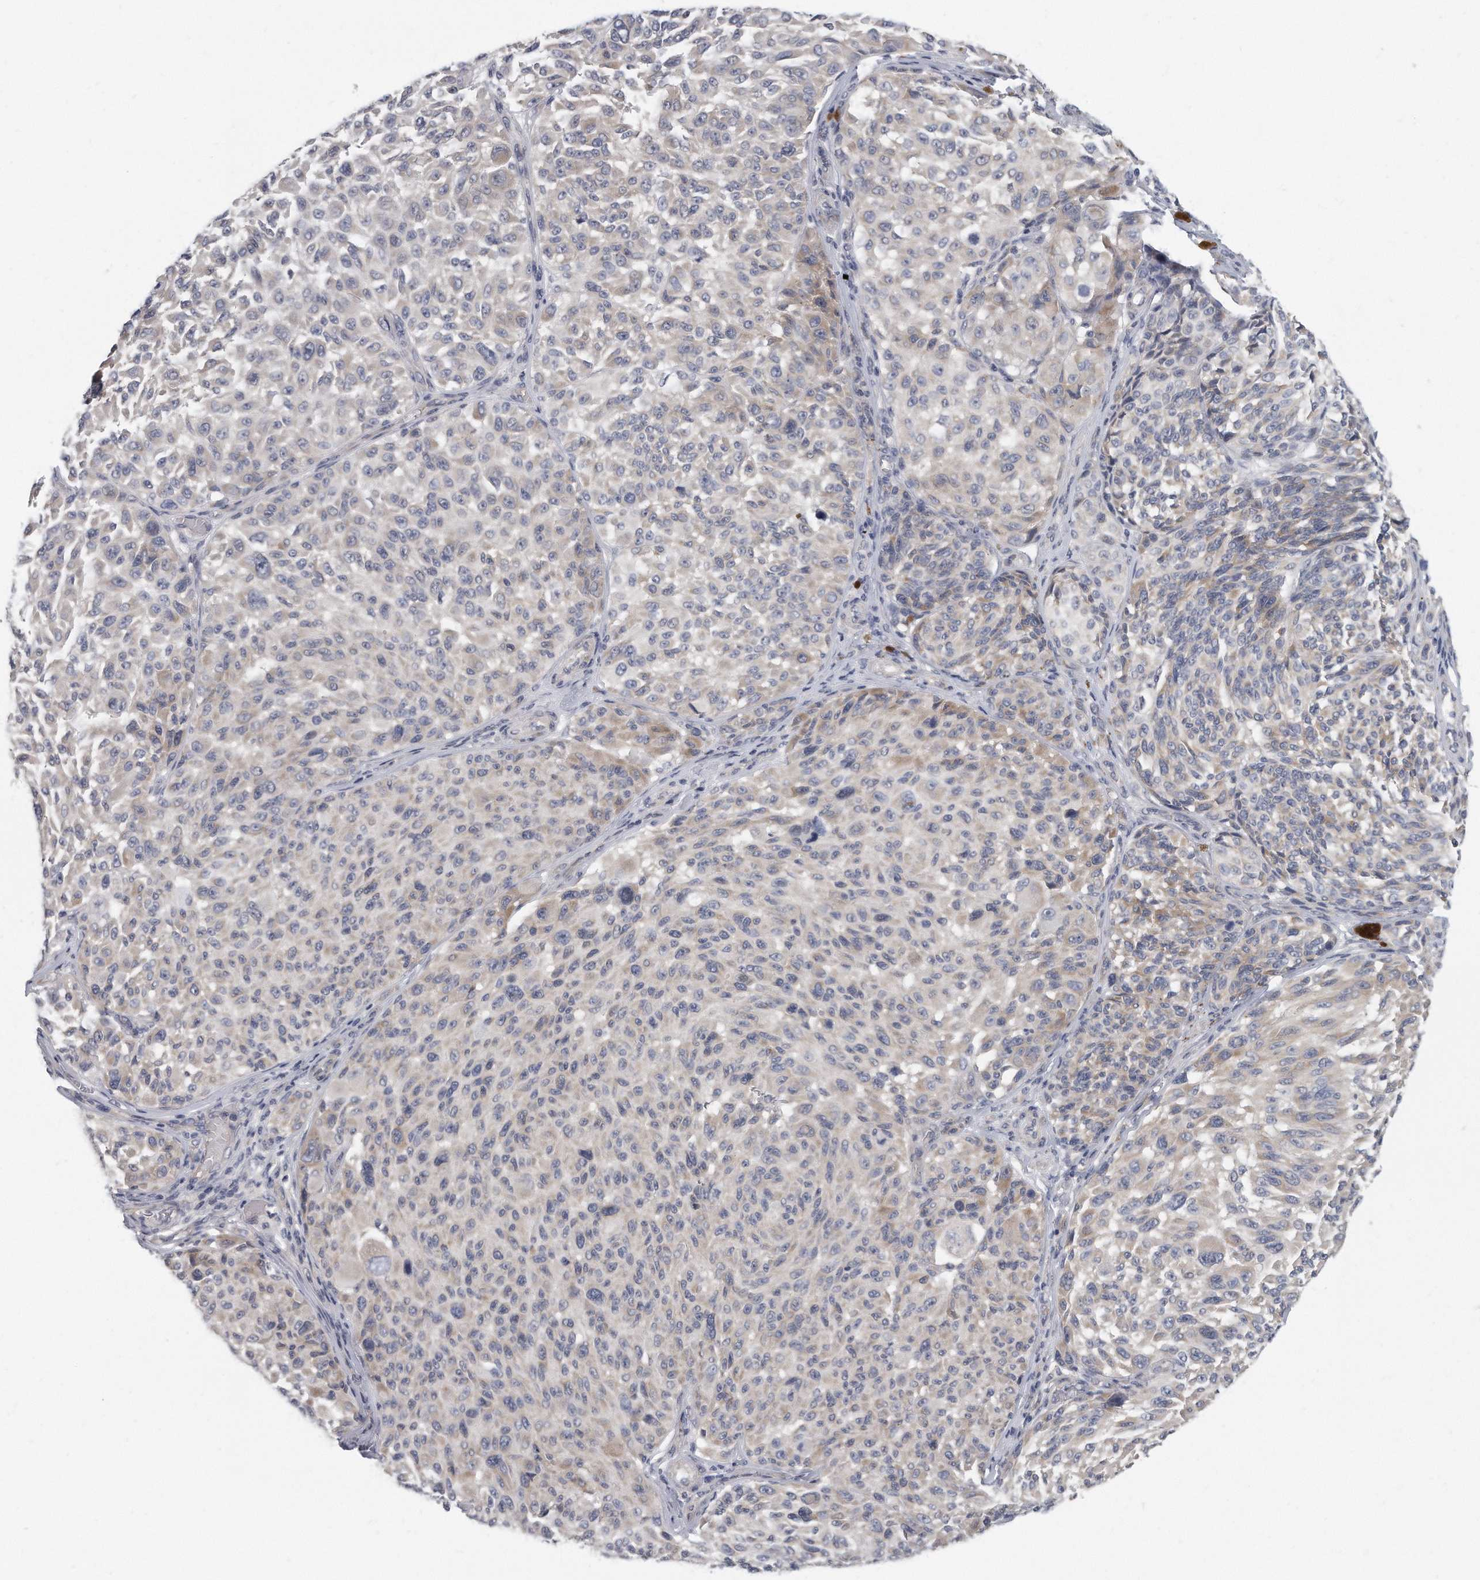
{"staining": {"intensity": "negative", "quantity": "none", "location": "none"}, "tissue": "melanoma", "cell_type": "Tumor cells", "image_type": "cancer", "snomed": [{"axis": "morphology", "description": "Malignant melanoma, NOS"}, {"axis": "topography", "description": "Skin"}], "caption": "An image of human malignant melanoma is negative for staining in tumor cells.", "gene": "PLEKHA6", "patient": {"sex": "male", "age": 83}}